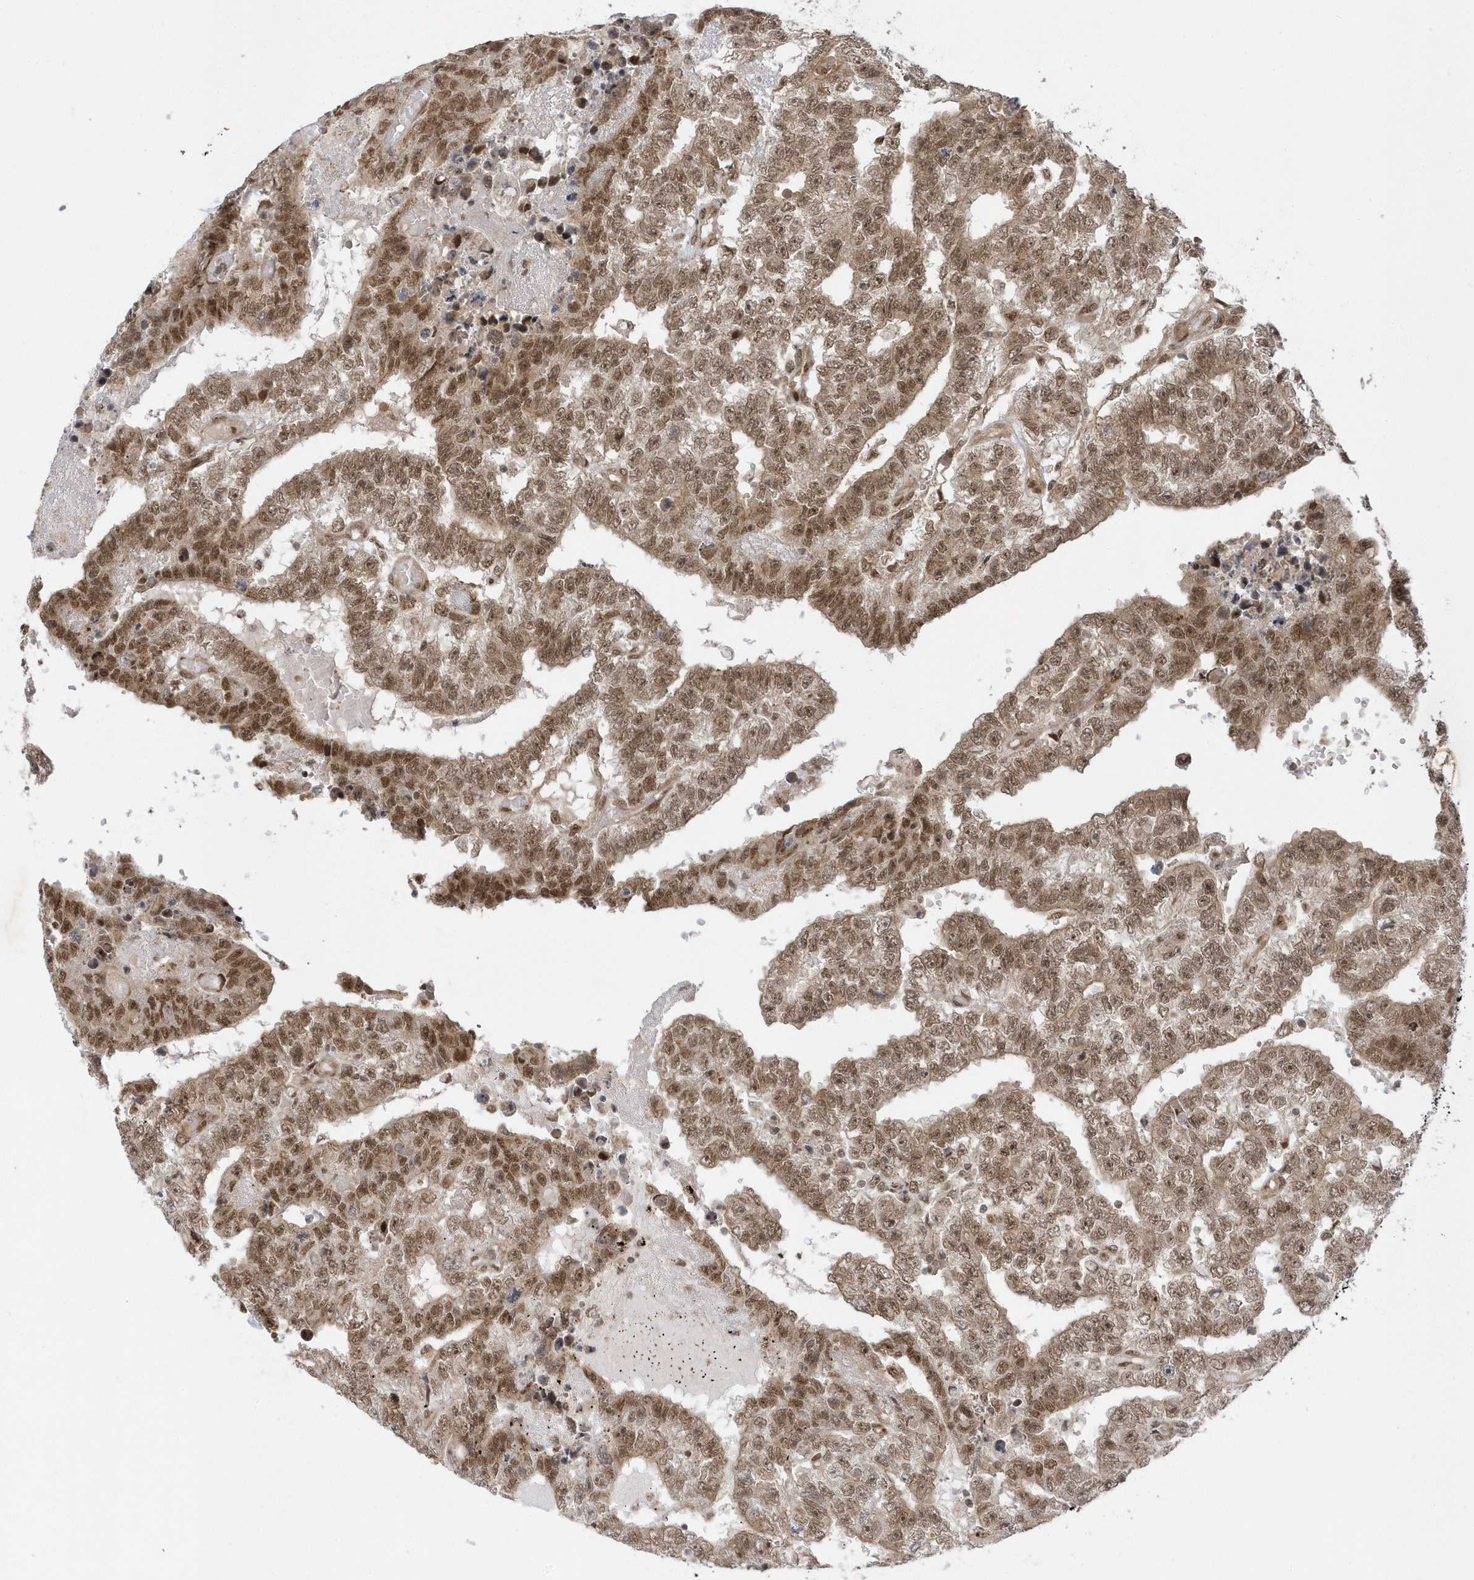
{"staining": {"intensity": "moderate", "quantity": ">75%", "location": "nuclear"}, "tissue": "testis cancer", "cell_type": "Tumor cells", "image_type": "cancer", "snomed": [{"axis": "morphology", "description": "Carcinoma, Embryonal, NOS"}, {"axis": "topography", "description": "Testis"}], "caption": "Protein analysis of embryonal carcinoma (testis) tissue exhibits moderate nuclear positivity in about >75% of tumor cells.", "gene": "USP53", "patient": {"sex": "male", "age": 25}}